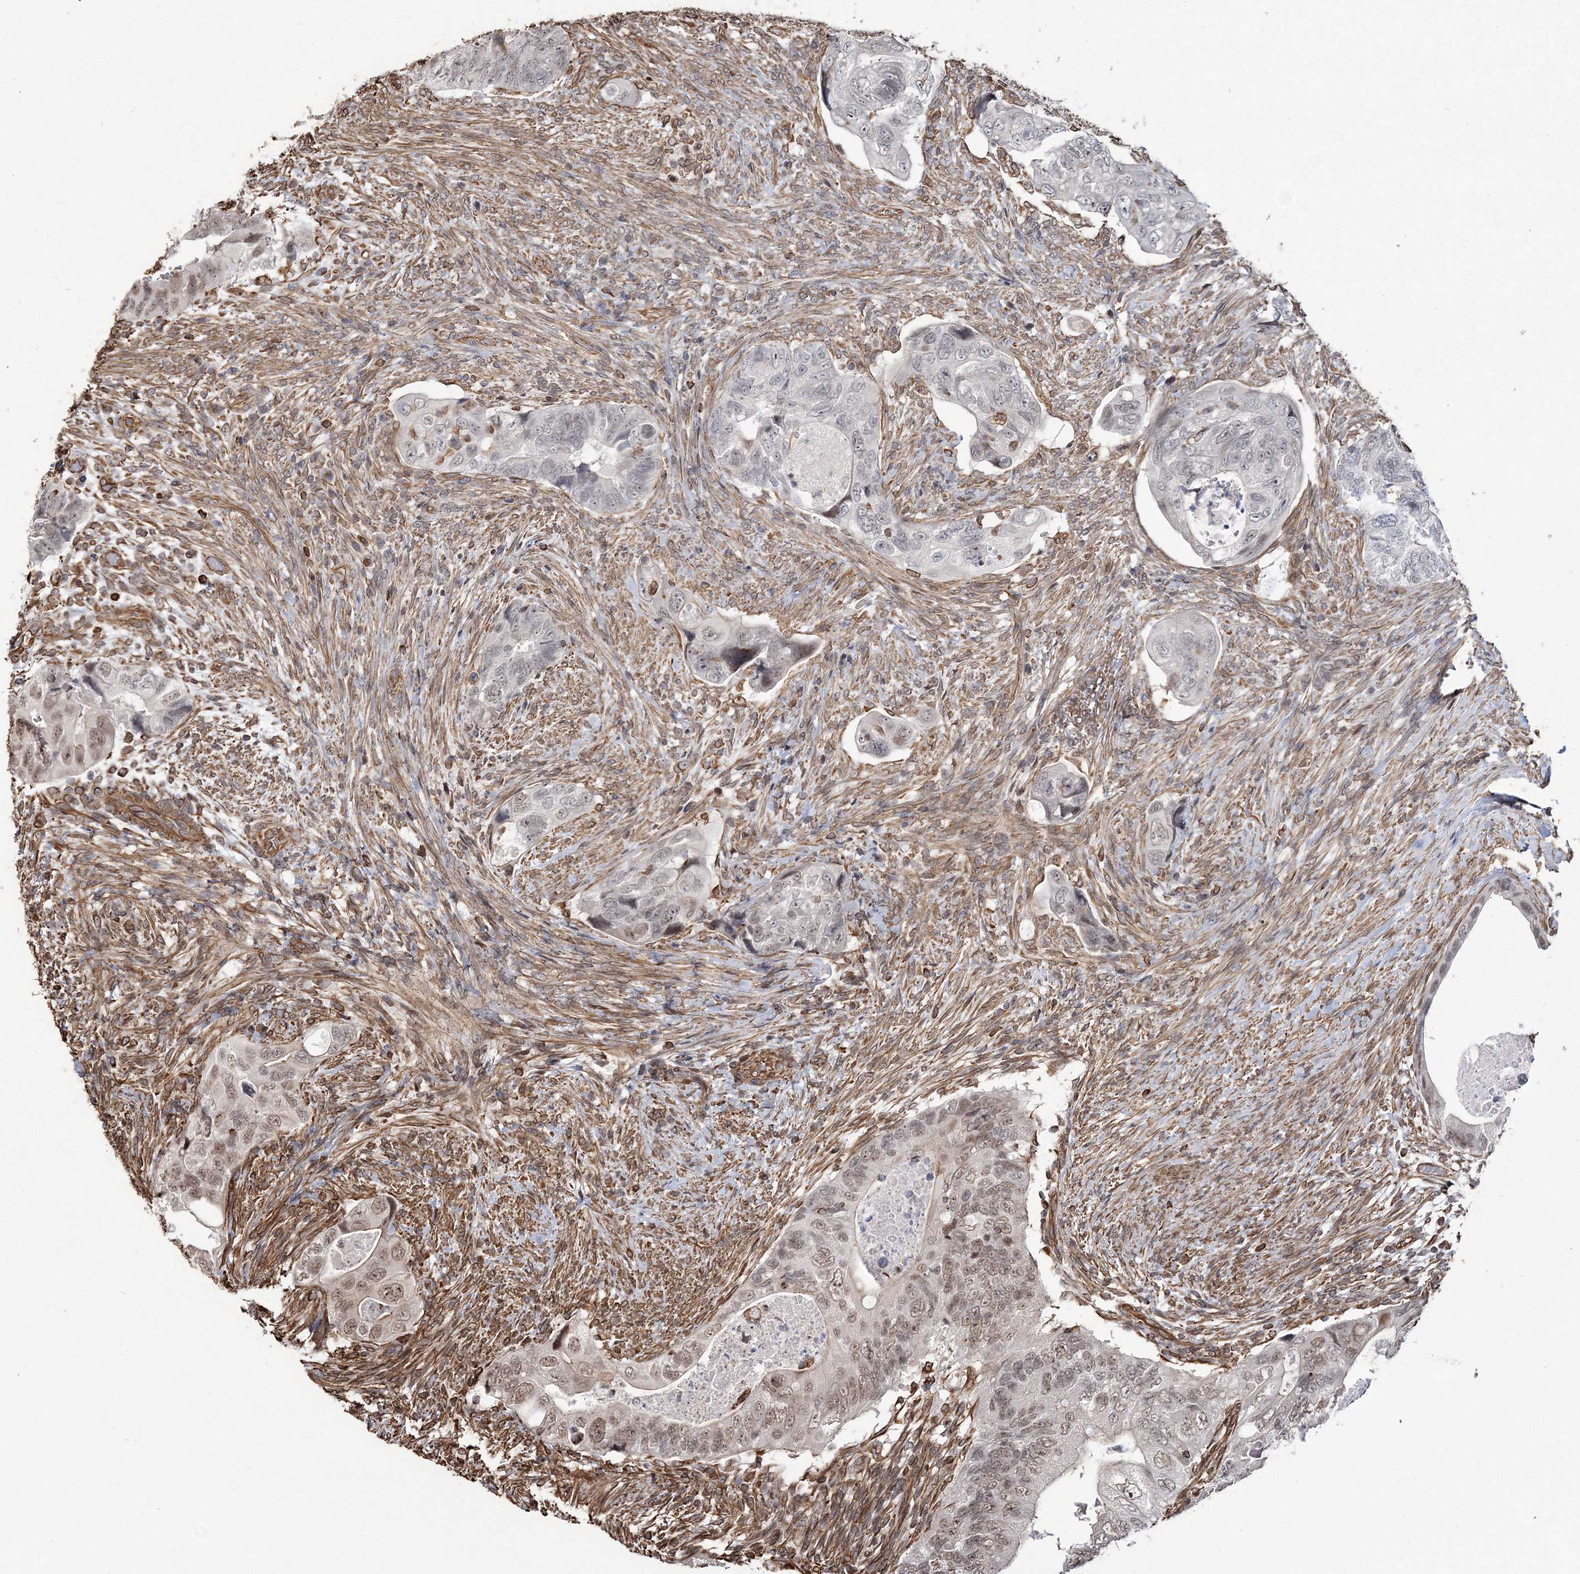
{"staining": {"intensity": "moderate", "quantity": "25%-75%", "location": "nuclear"}, "tissue": "colorectal cancer", "cell_type": "Tumor cells", "image_type": "cancer", "snomed": [{"axis": "morphology", "description": "Adenocarcinoma, NOS"}, {"axis": "topography", "description": "Rectum"}], "caption": "An immunohistochemistry image of tumor tissue is shown. Protein staining in brown highlights moderate nuclear positivity in adenocarcinoma (colorectal) within tumor cells.", "gene": "ATP11B", "patient": {"sex": "male", "age": 63}}